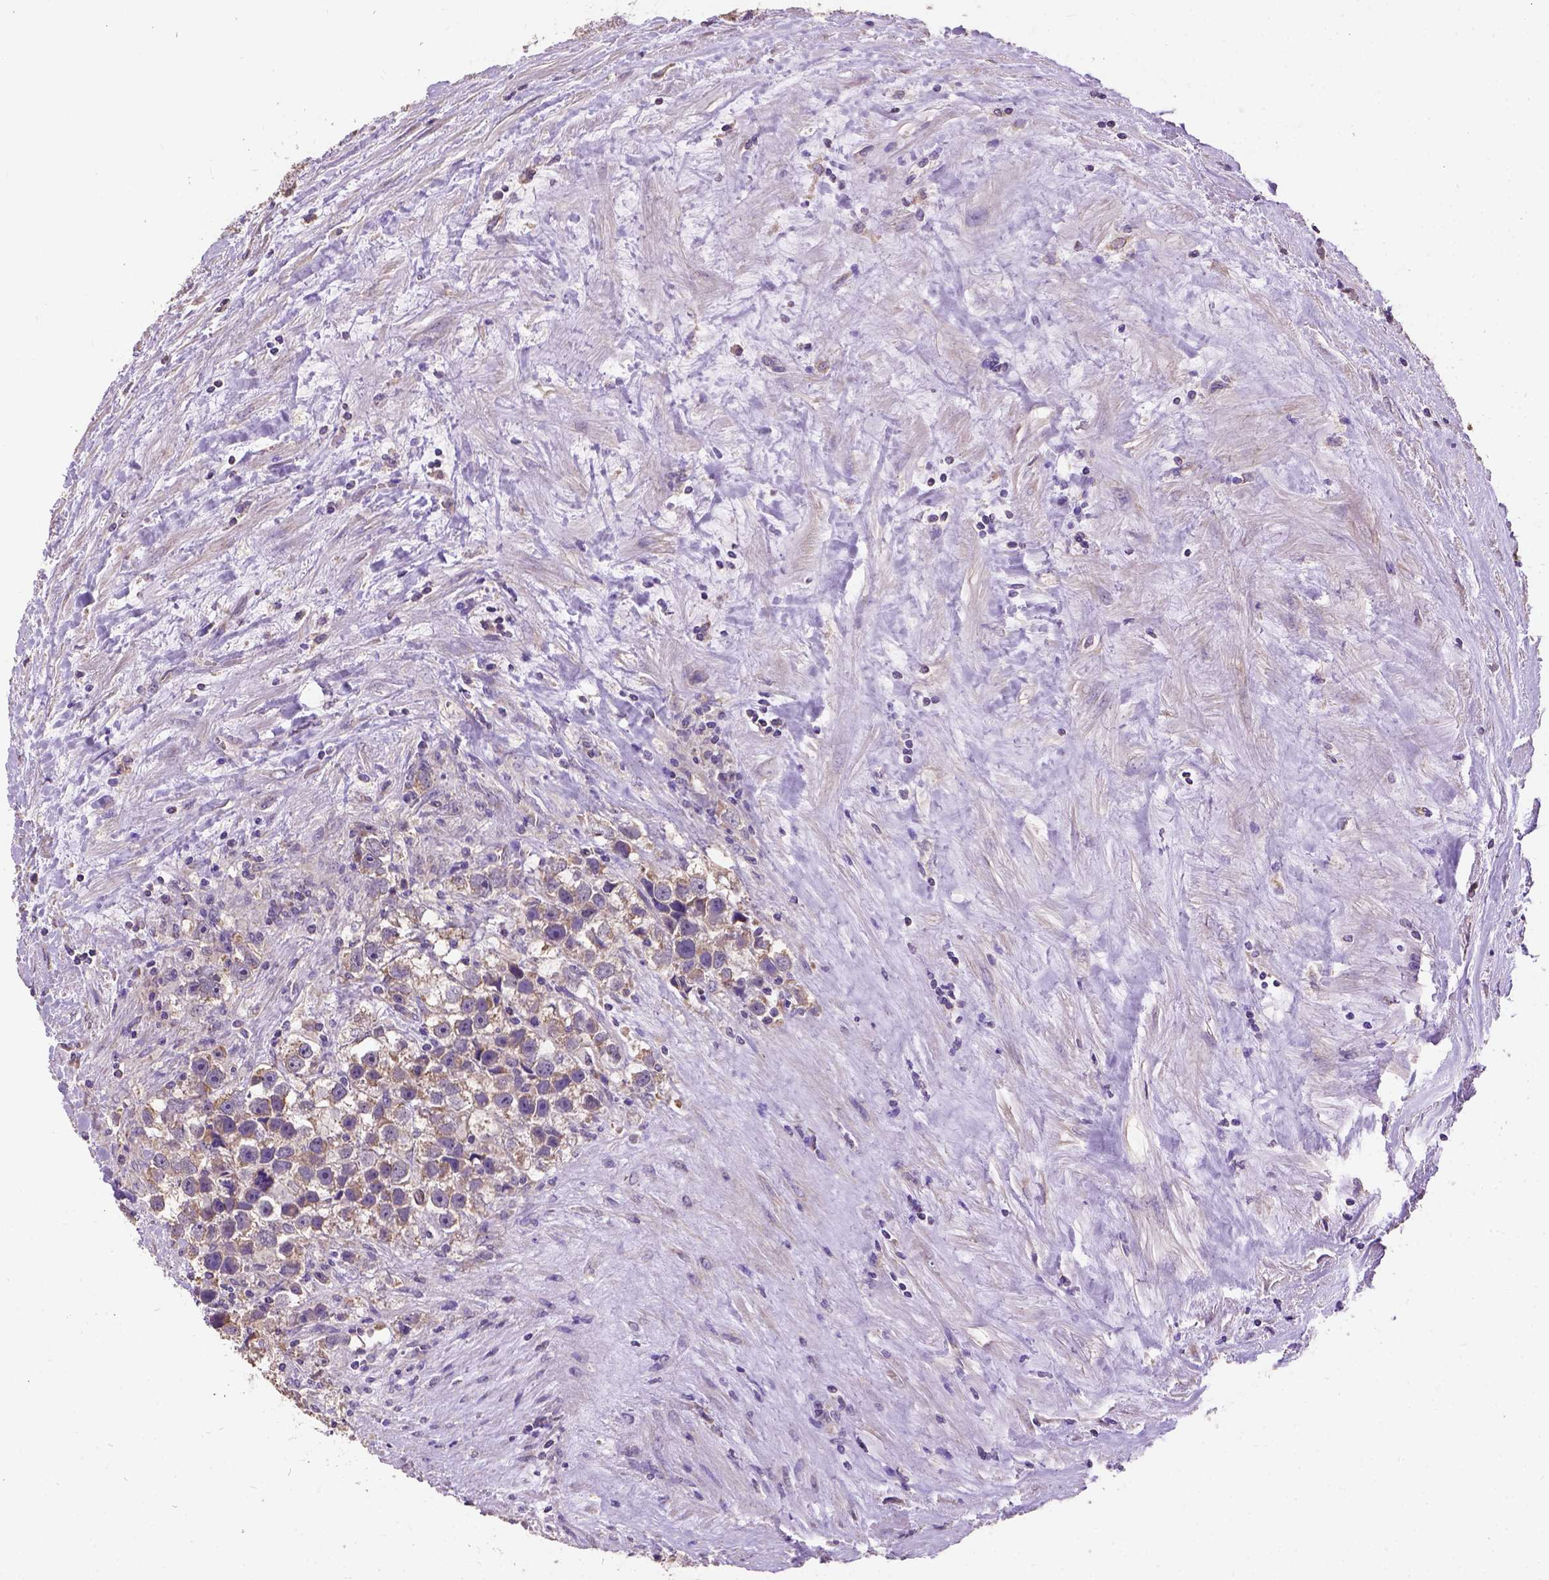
{"staining": {"intensity": "moderate", "quantity": "<25%", "location": "cytoplasmic/membranous"}, "tissue": "testis cancer", "cell_type": "Tumor cells", "image_type": "cancer", "snomed": [{"axis": "morphology", "description": "Seminoma, NOS"}, {"axis": "topography", "description": "Testis"}], "caption": "Approximately <25% of tumor cells in testis seminoma demonstrate moderate cytoplasmic/membranous protein staining as visualized by brown immunohistochemical staining.", "gene": "DQX1", "patient": {"sex": "male", "age": 43}}